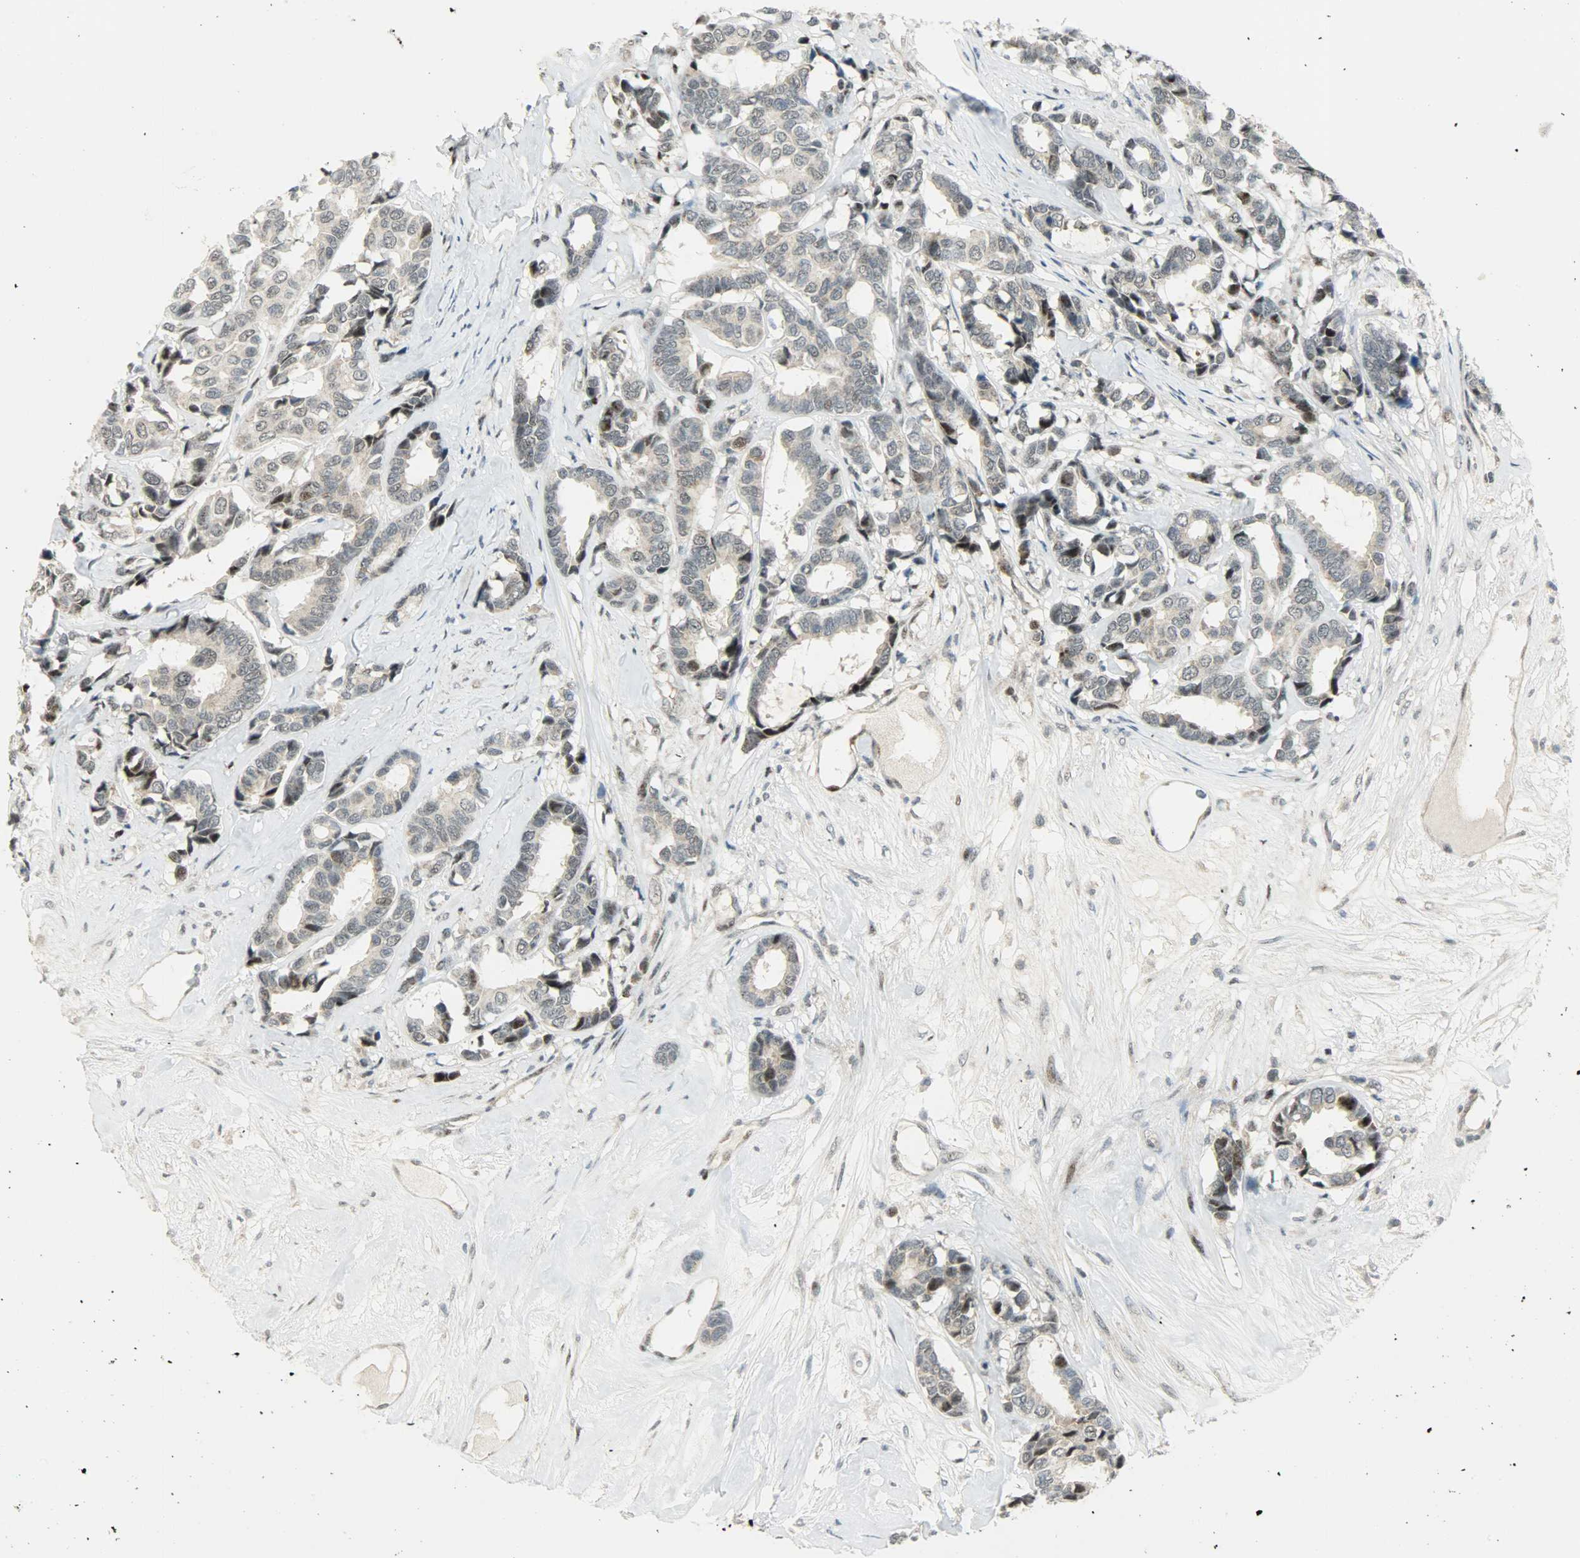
{"staining": {"intensity": "weak", "quantity": "<25%", "location": "cytoplasmic/membranous,nuclear"}, "tissue": "breast cancer", "cell_type": "Tumor cells", "image_type": "cancer", "snomed": [{"axis": "morphology", "description": "Duct carcinoma"}, {"axis": "topography", "description": "Breast"}], "caption": "This histopathology image is of breast infiltrating ductal carcinoma stained with IHC to label a protein in brown with the nuclei are counter-stained blue. There is no expression in tumor cells. (Immunohistochemistry (ihc), brightfield microscopy, high magnification).", "gene": "IL15", "patient": {"sex": "female", "age": 87}}